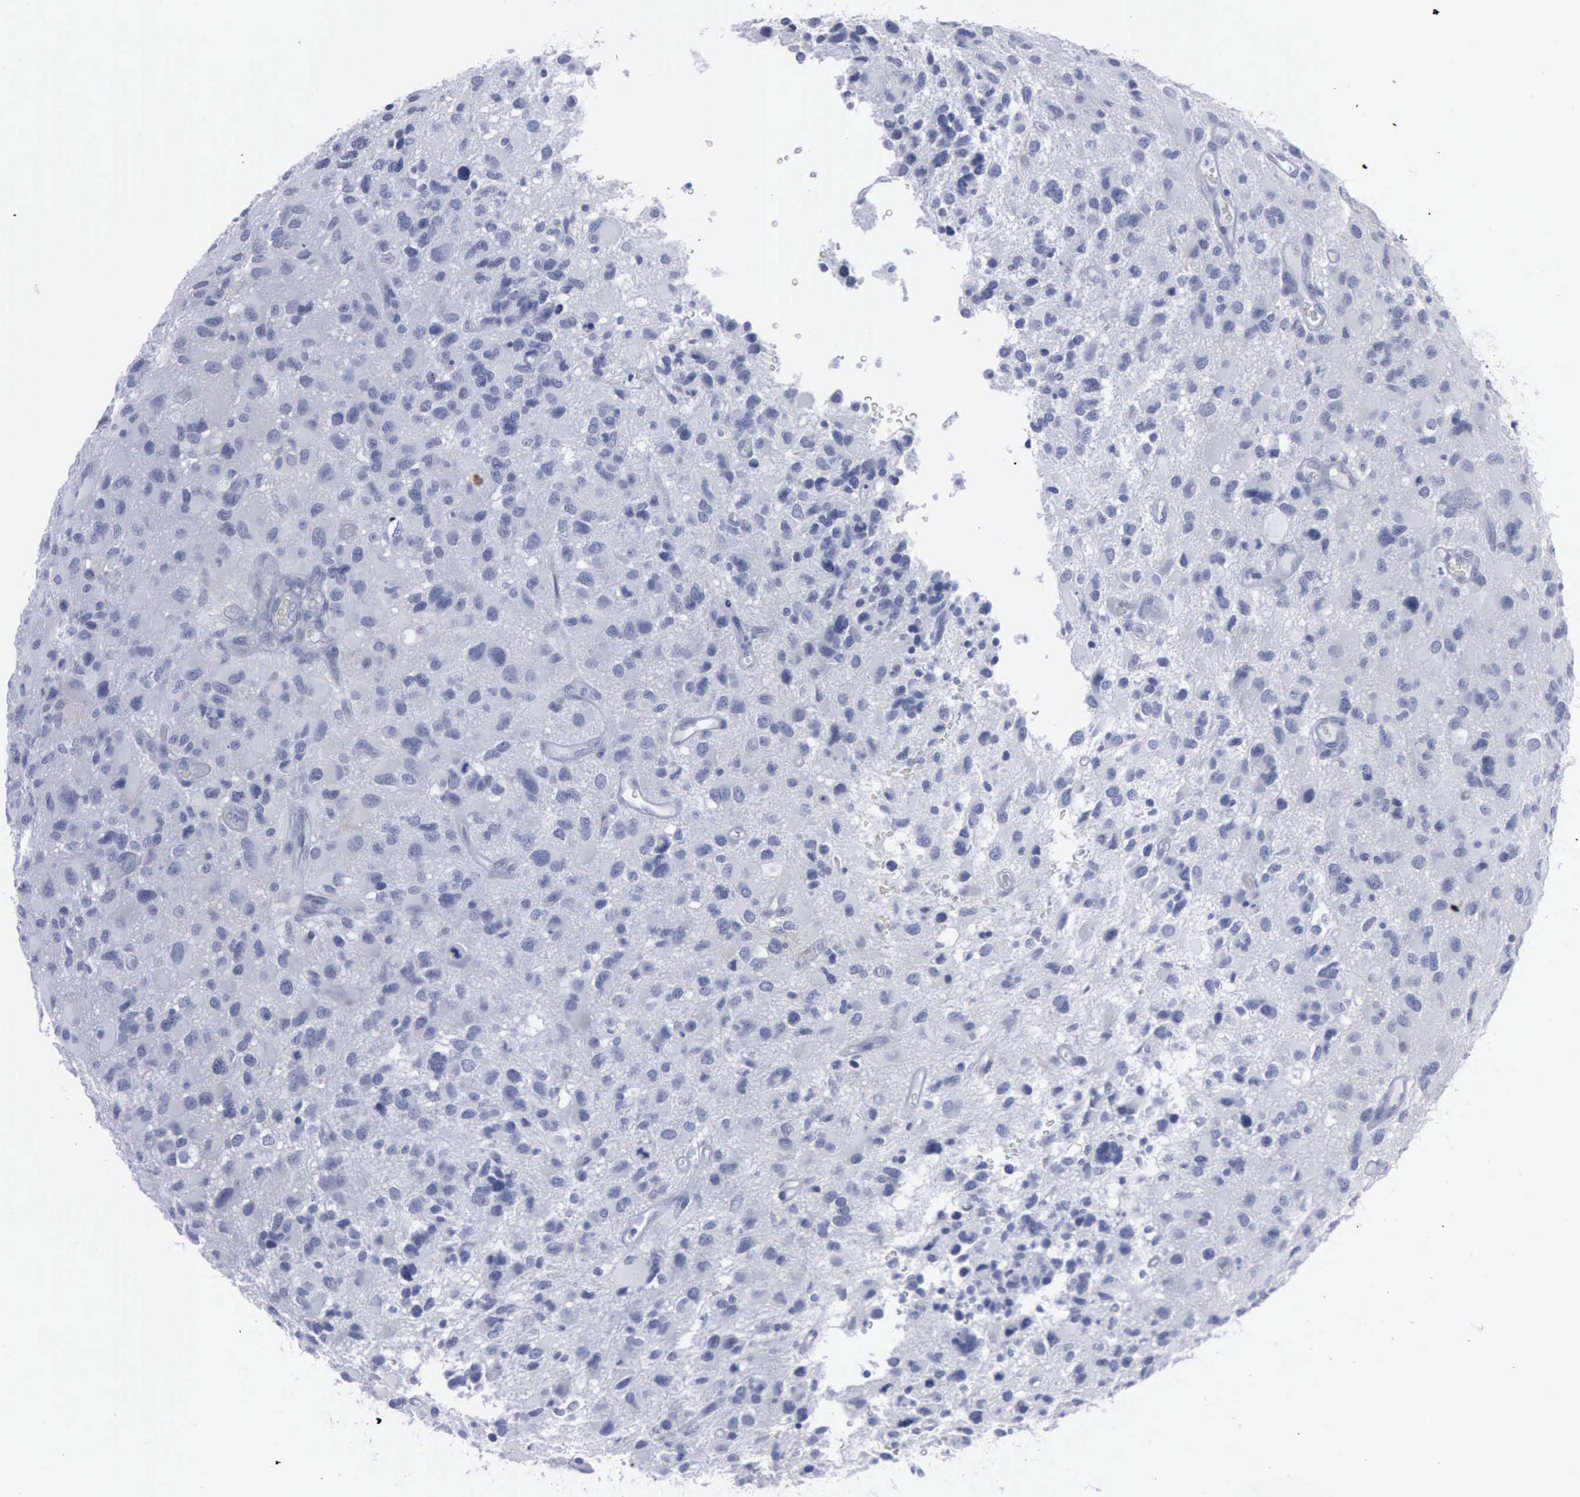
{"staining": {"intensity": "negative", "quantity": "none", "location": "none"}, "tissue": "glioma", "cell_type": "Tumor cells", "image_type": "cancer", "snomed": [{"axis": "morphology", "description": "Glioma, malignant, High grade"}, {"axis": "topography", "description": "Brain"}], "caption": "A high-resolution histopathology image shows immunohistochemistry (IHC) staining of malignant glioma (high-grade), which displays no significant positivity in tumor cells.", "gene": "VCAM1", "patient": {"sex": "male", "age": 69}}